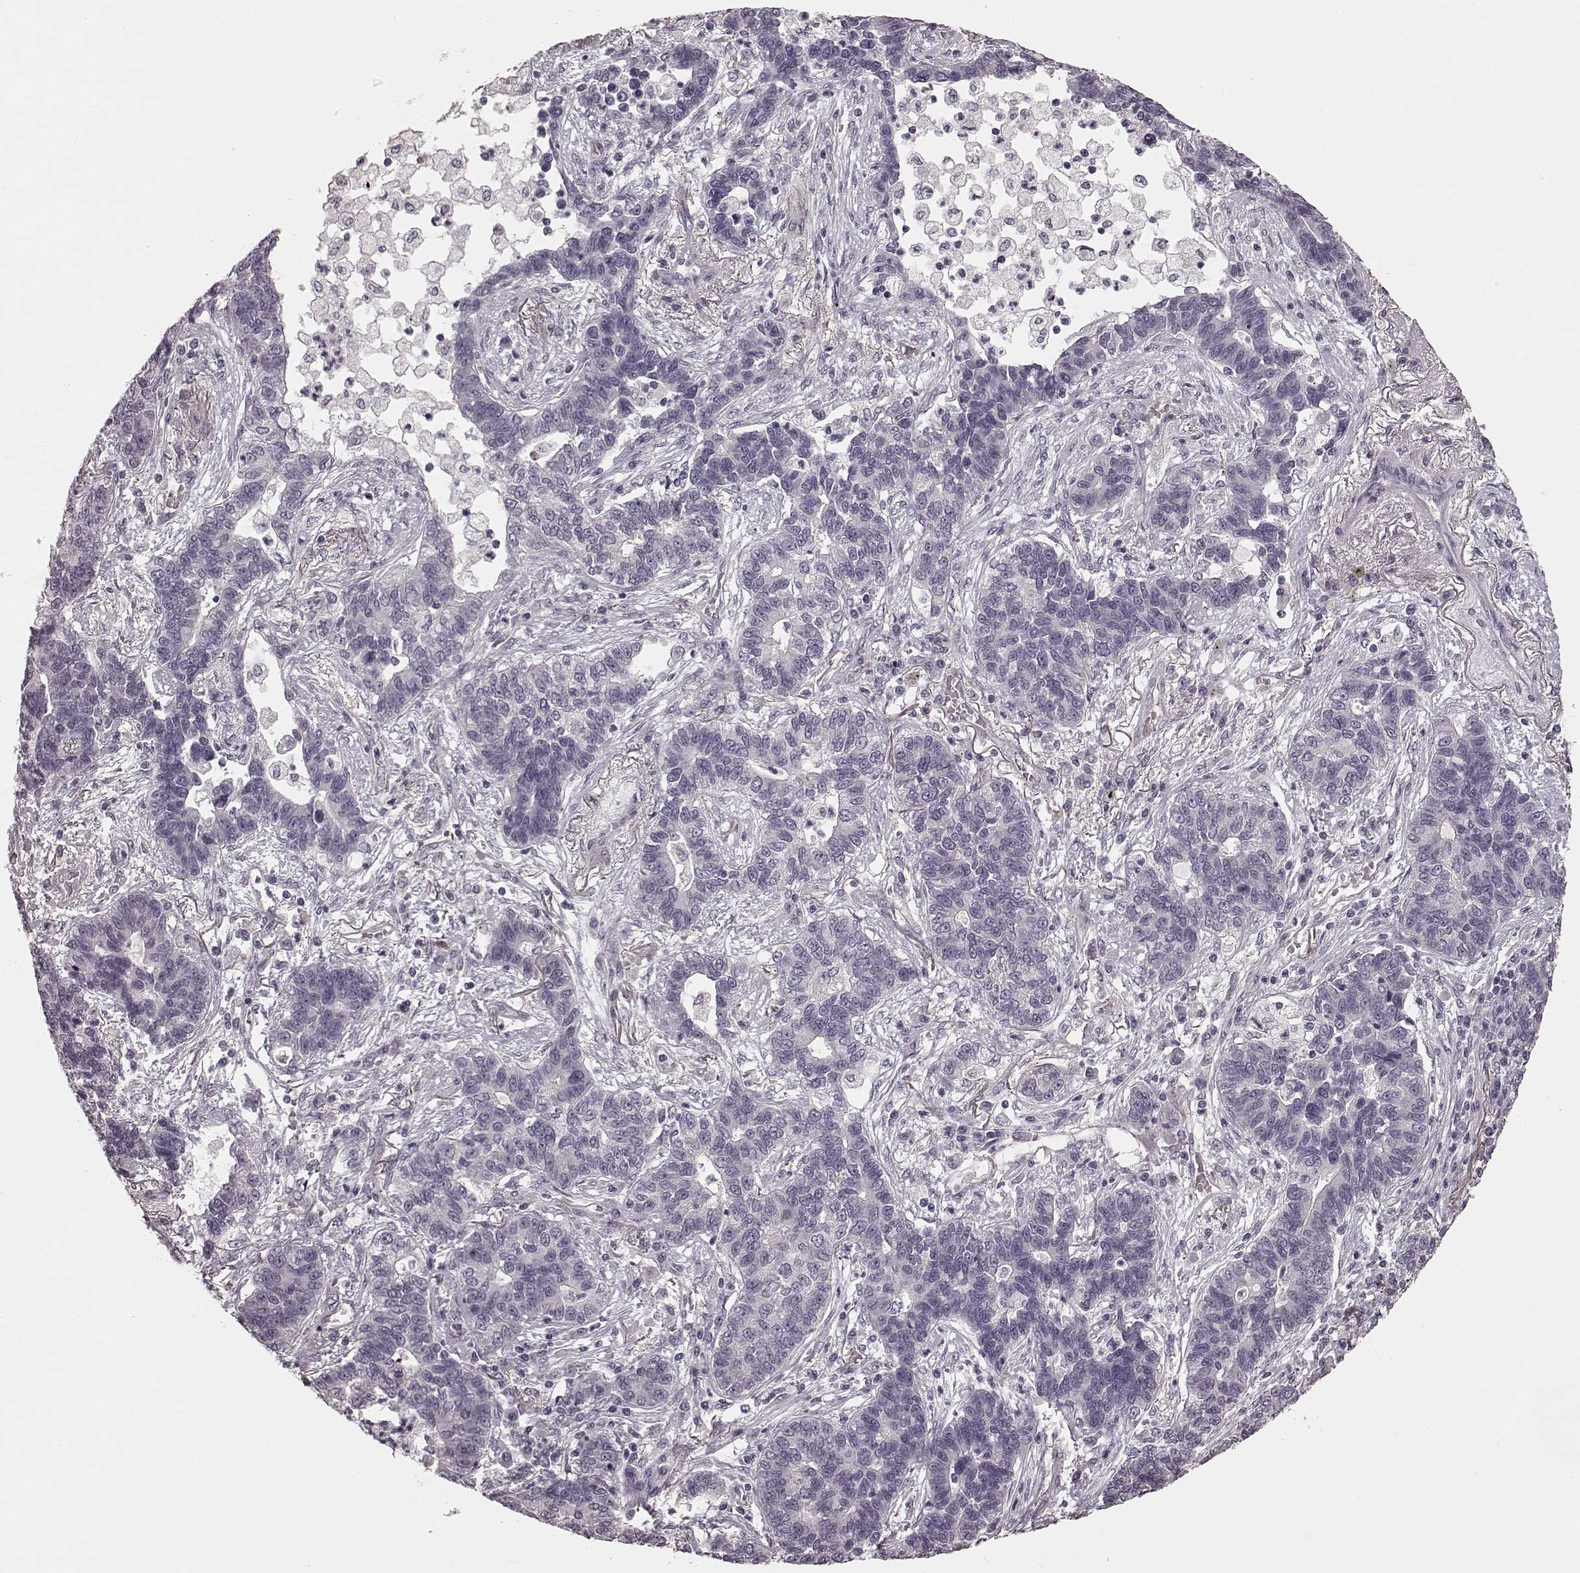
{"staining": {"intensity": "negative", "quantity": "none", "location": "none"}, "tissue": "lung cancer", "cell_type": "Tumor cells", "image_type": "cancer", "snomed": [{"axis": "morphology", "description": "Adenocarcinoma, NOS"}, {"axis": "topography", "description": "Lung"}], "caption": "Tumor cells are negative for protein expression in human lung cancer.", "gene": "PRKCE", "patient": {"sex": "female", "age": 57}}